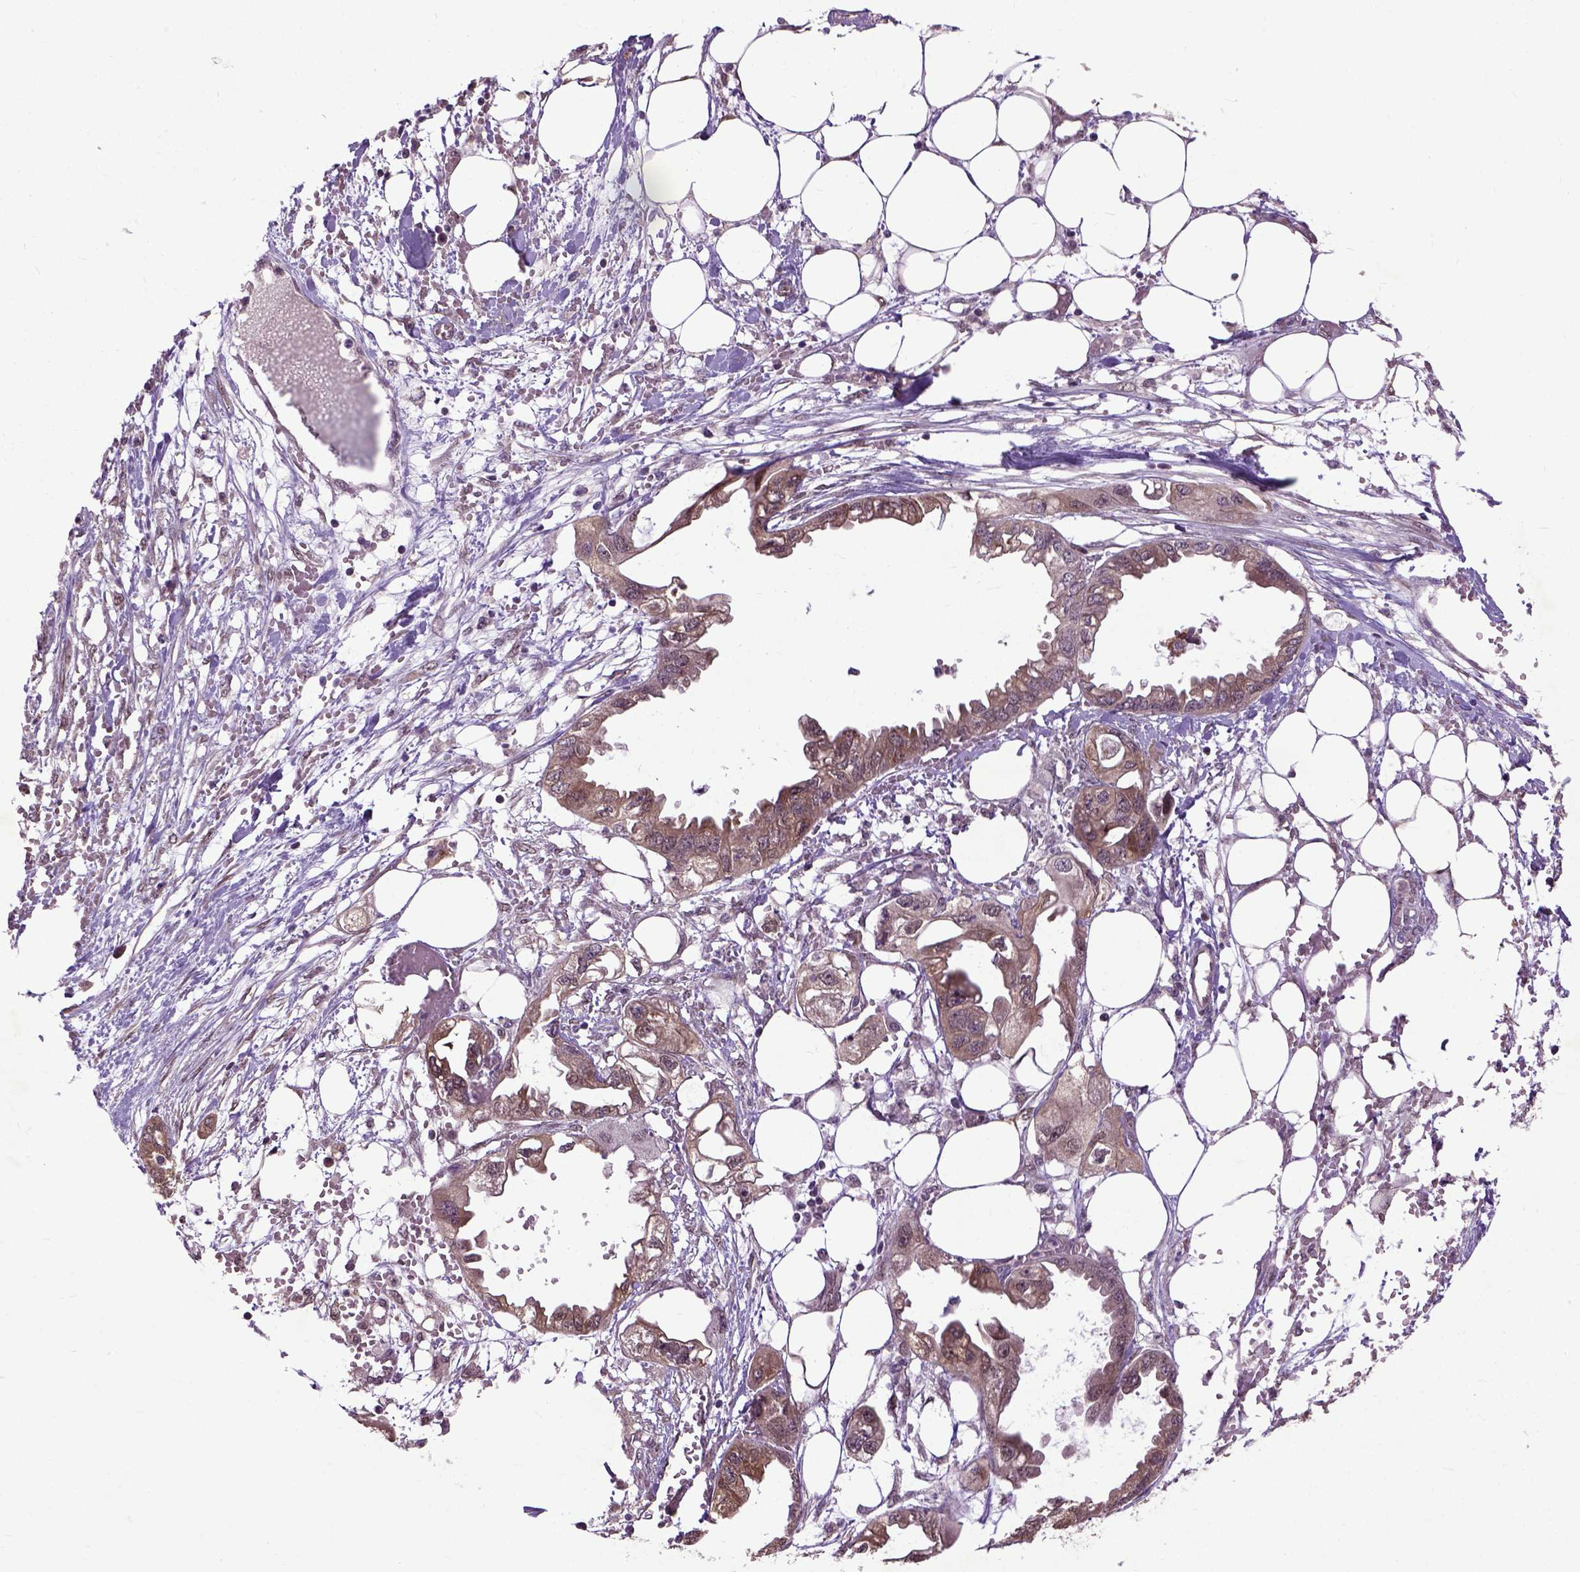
{"staining": {"intensity": "moderate", "quantity": ">75%", "location": "cytoplasmic/membranous"}, "tissue": "endometrial cancer", "cell_type": "Tumor cells", "image_type": "cancer", "snomed": [{"axis": "morphology", "description": "Adenocarcinoma, NOS"}, {"axis": "morphology", "description": "Adenocarcinoma, metastatic, NOS"}, {"axis": "topography", "description": "Adipose tissue"}, {"axis": "topography", "description": "Endometrium"}], "caption": "This image exhibits metastatic adenocarcinoma (endometrial) stained with immunohistochemistry to label a protein in brown. The cytoplasmic/membranous of tumor cells show moderate positivity for the protein. Nuclei are counter-stained blue.", "gene": "UBA3", "patient": {"sex": "female", "age": 67}}